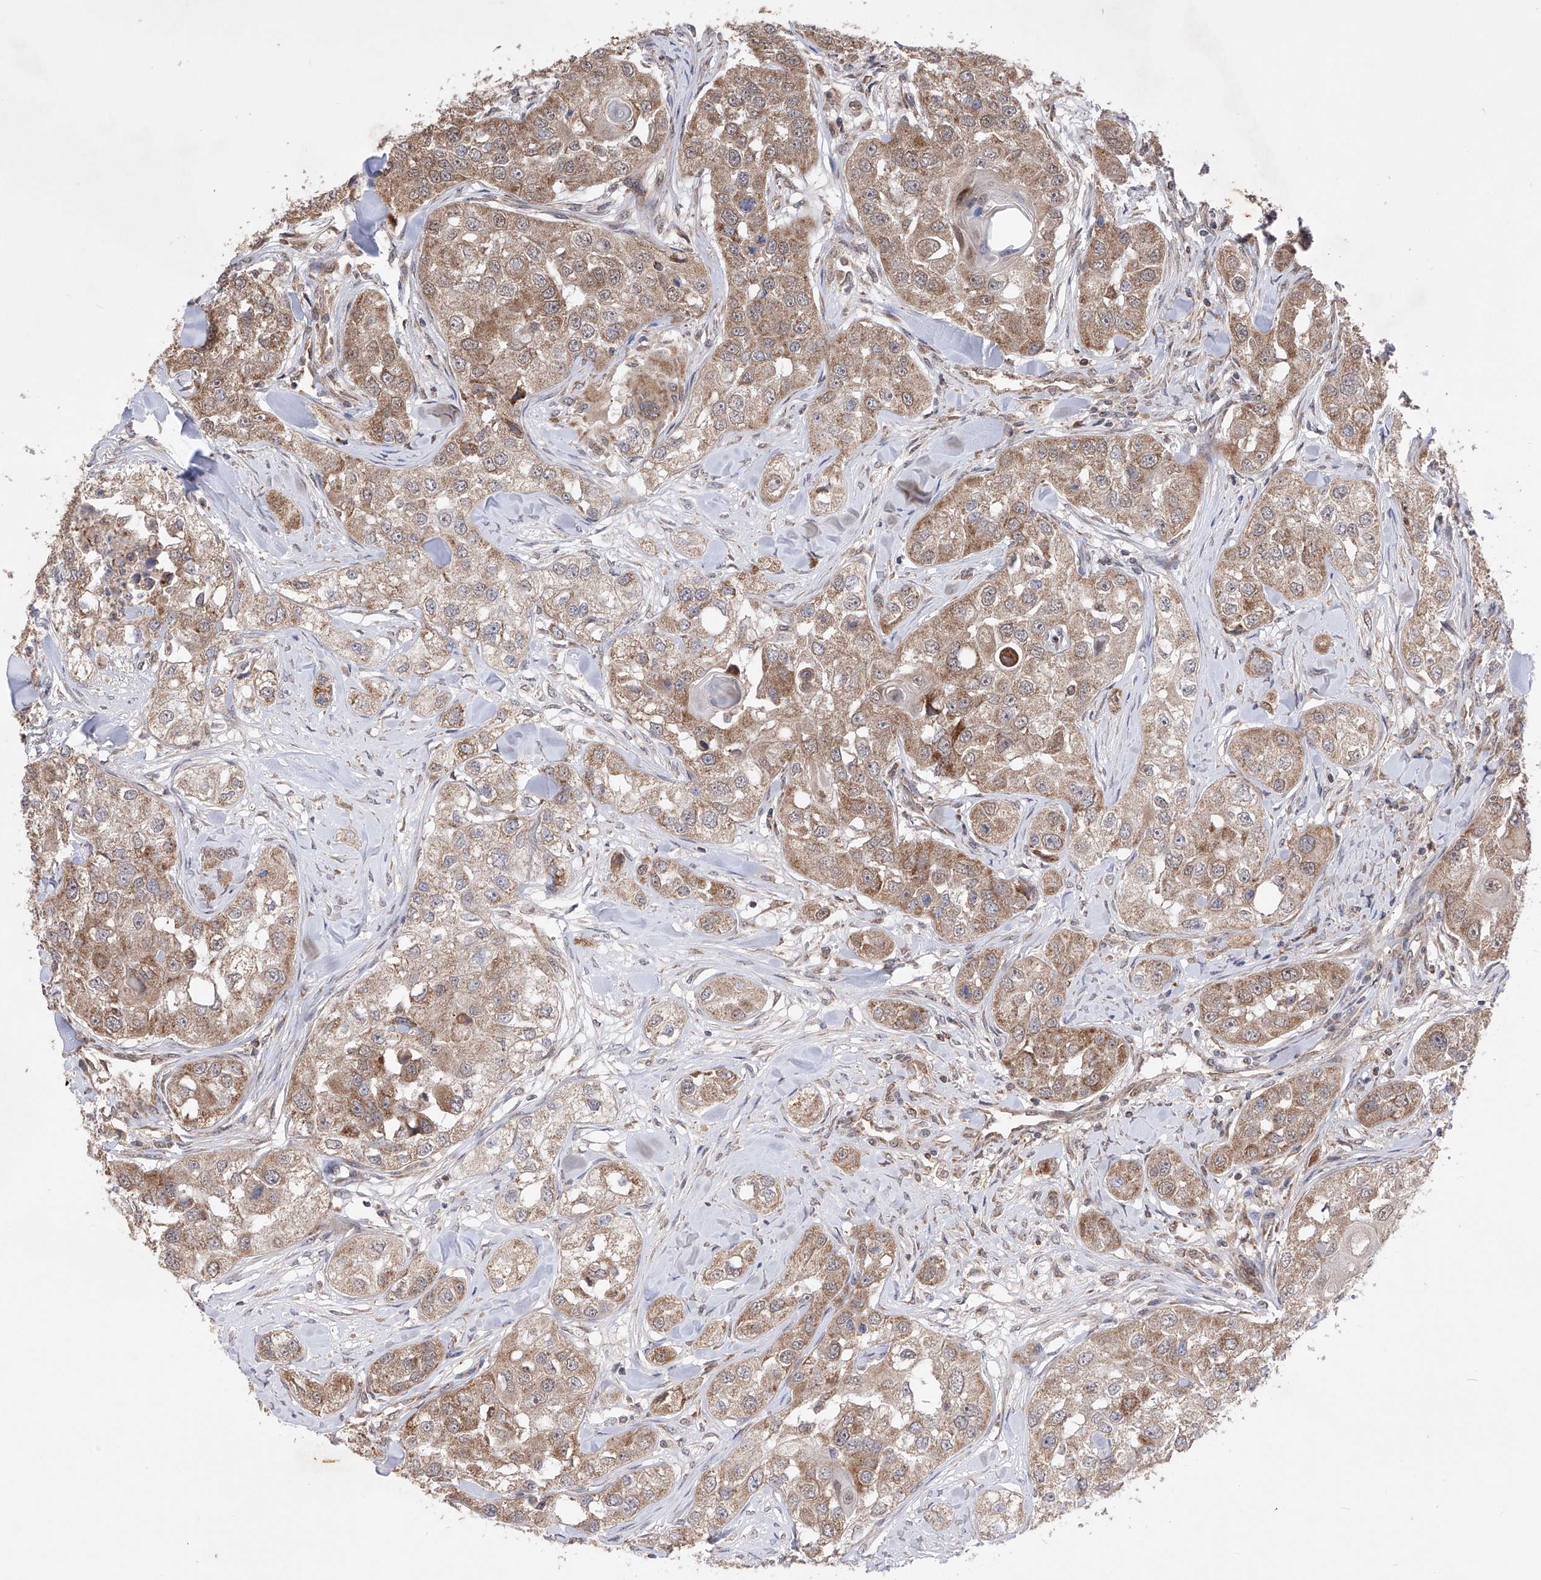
{"staining": {"intensity": "moderate", "quantity": ">75%", "location": "cytoplasmic/membranous"}, "tissue": "head and neck cancer", "cell_type": "Tumor cells", "image_type": "cancer", "snomed": [{"axis": "morphology", "description": "Normal tissue, NOS"}, {"axis": "morphology", "description": "Squamous cell carcinoma, NOS"}, {"axis": "topography", "description": "Skeletal muscle"}, {"axis": "topography", "description": "Head-Neck"}], "caption": "IHC image of neoplastic tissue: head and neck cancer stained using immunohistochemistry (IHC) displays medium levels of moderate protein expression localized specifically in the cytoplasmic/membranous of tumor cells, appearing as a cytoplasmic/membranous brown color.", "gene": "SDHAF4", "patient": {"sex": "male", "age": 51}}